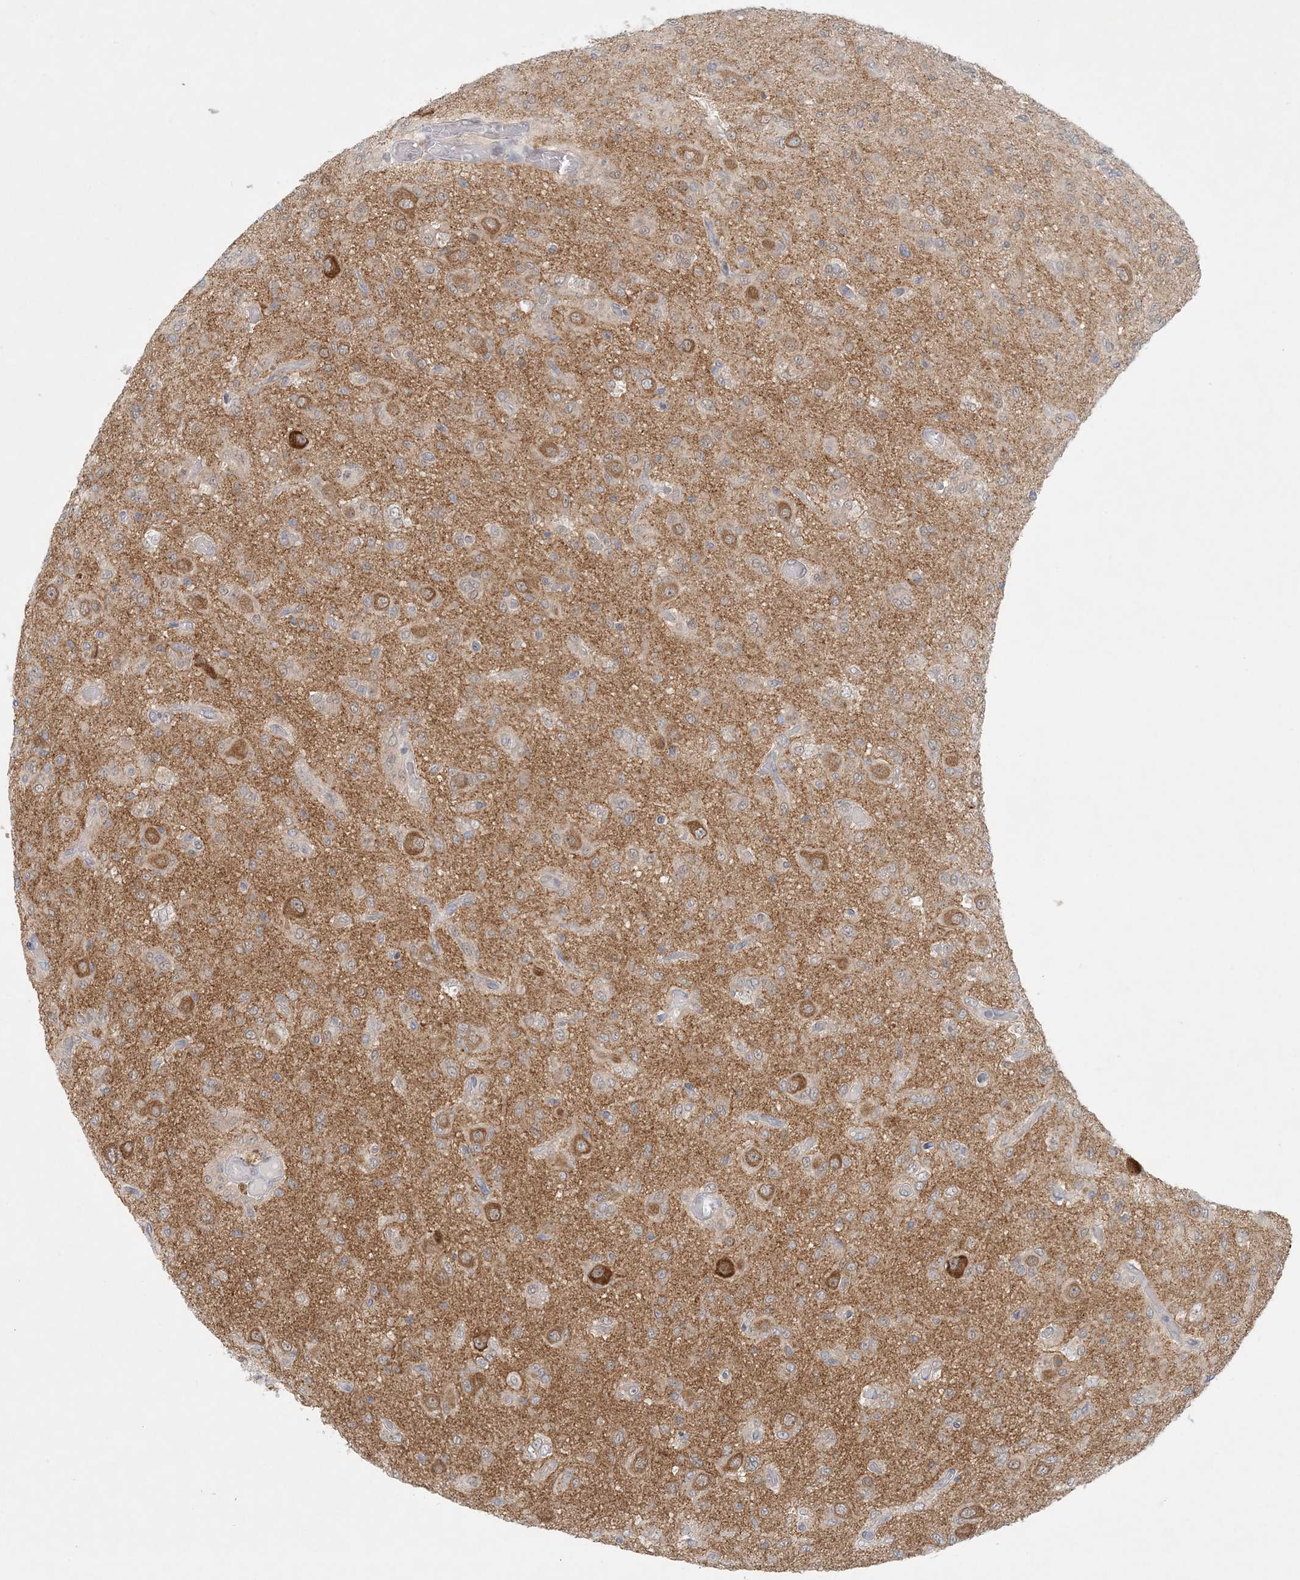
{"staining": {"intensity": "weak", "quantity": "<25%", "location": "cytoplasmic/membranous"}, "tissue": "glioma", "cell_type": "Tumor cells", "image_type": "cancer", "snomed": [{"axis": "morphology", "description": "Glioma, malignant, High grade"}, {"axis": "topography", "description": "Brain"}], "caption": "A micrograph of glioma stained for a protein demonstrates no brown staining in tumor cells.", "gene": "OBI1", "patient": {"sex": "female", "age": 59}}